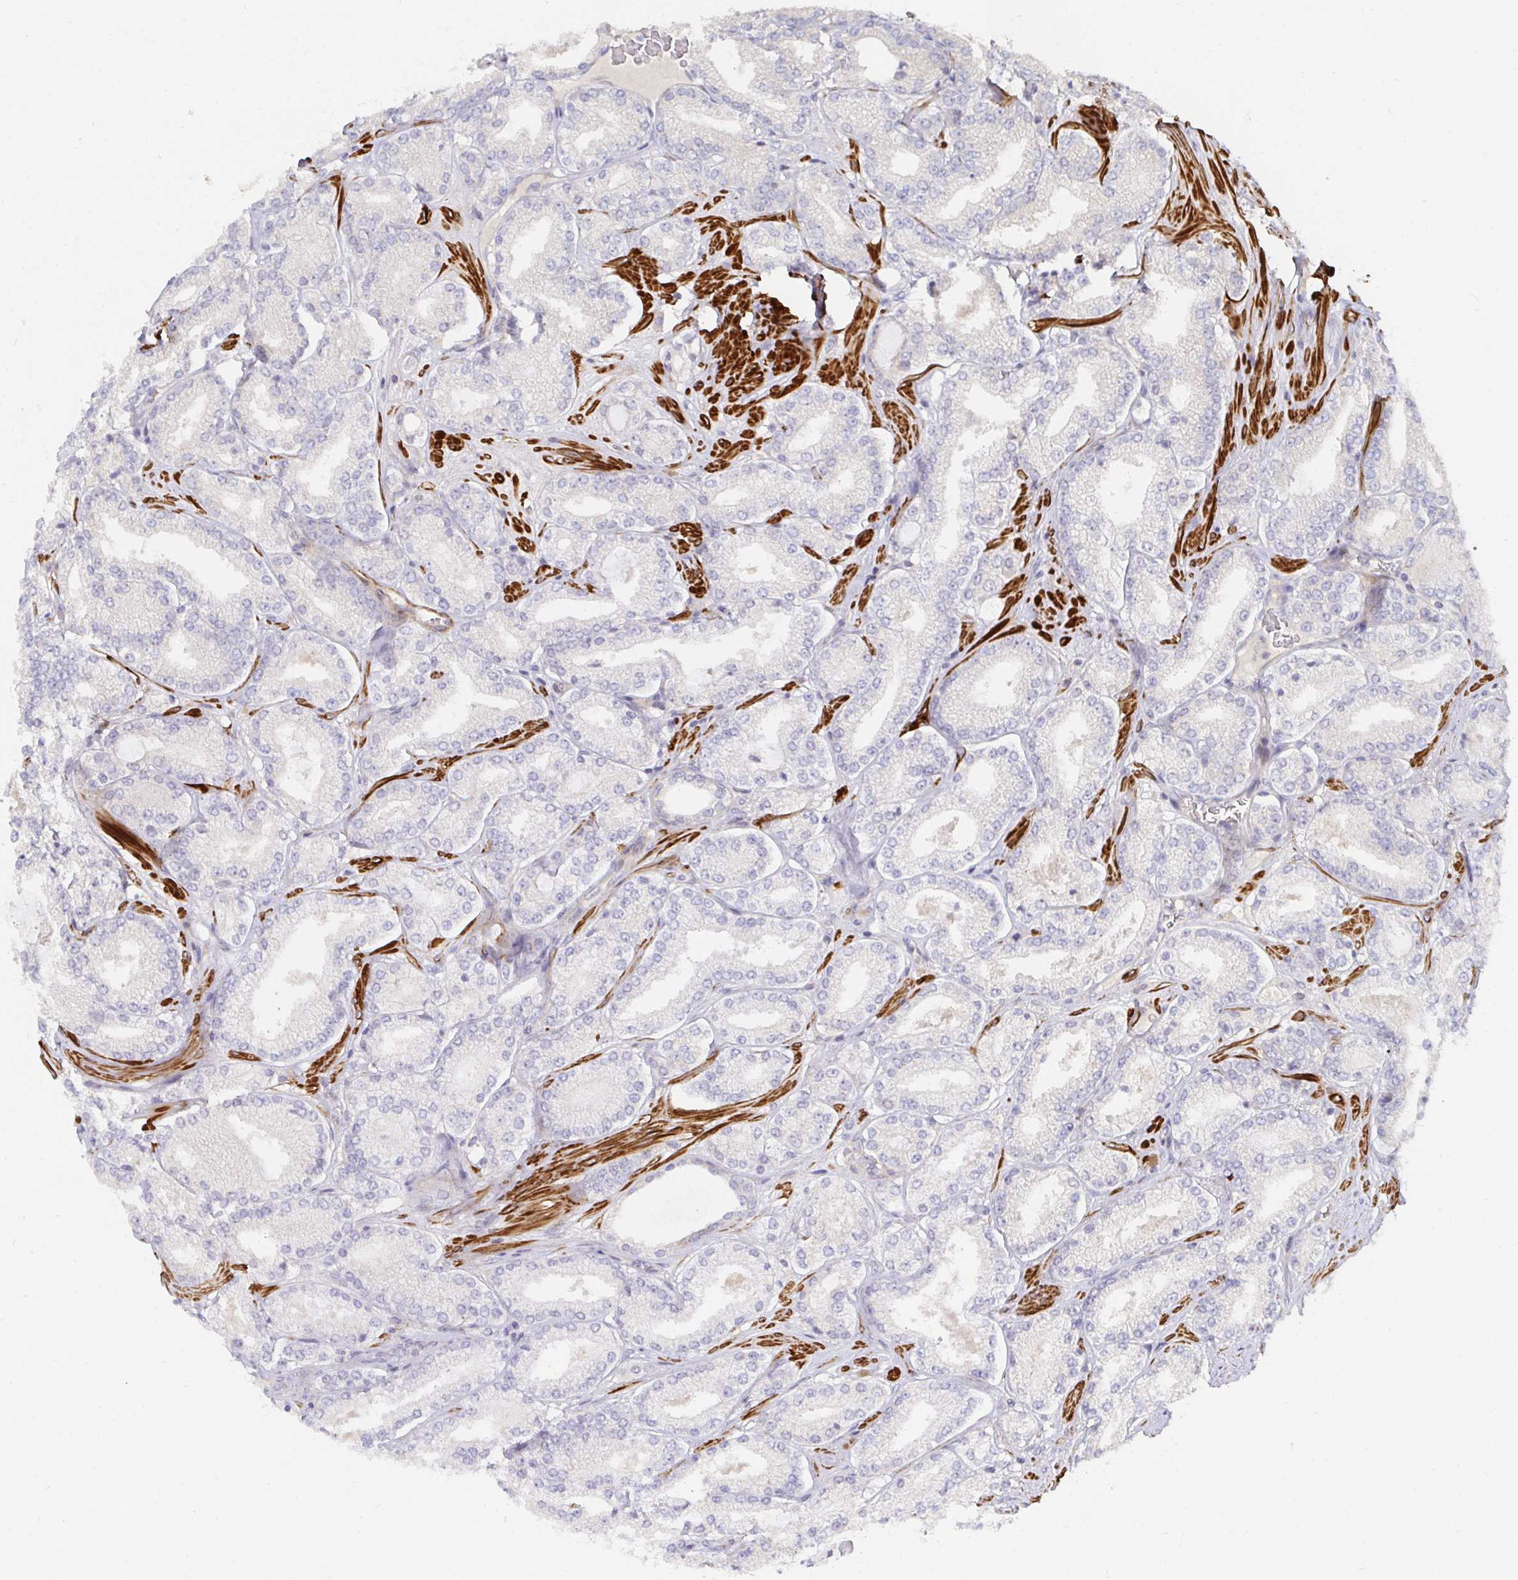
{"staining": {"intensity": "negative", "quantity": "none", "location": "none"}, "tissue": "prostate cancer", "cell_type": "Tumor cells", "image_type": "cancer", "snomed": [{"axis": "morphology", "description": "Adenocarcinoma, High grade"}, {"axis": "topography", "description": "Prostate"}], "caption": "This image is of prostate adenocarcinoma (high-grade) stained with IHC to label a protein in brown with the nuclei are counter-stained blue. There is no positivity in tumor cells.", "gene": "SSH2", "patient": {"sex": "male", "age": 63}}